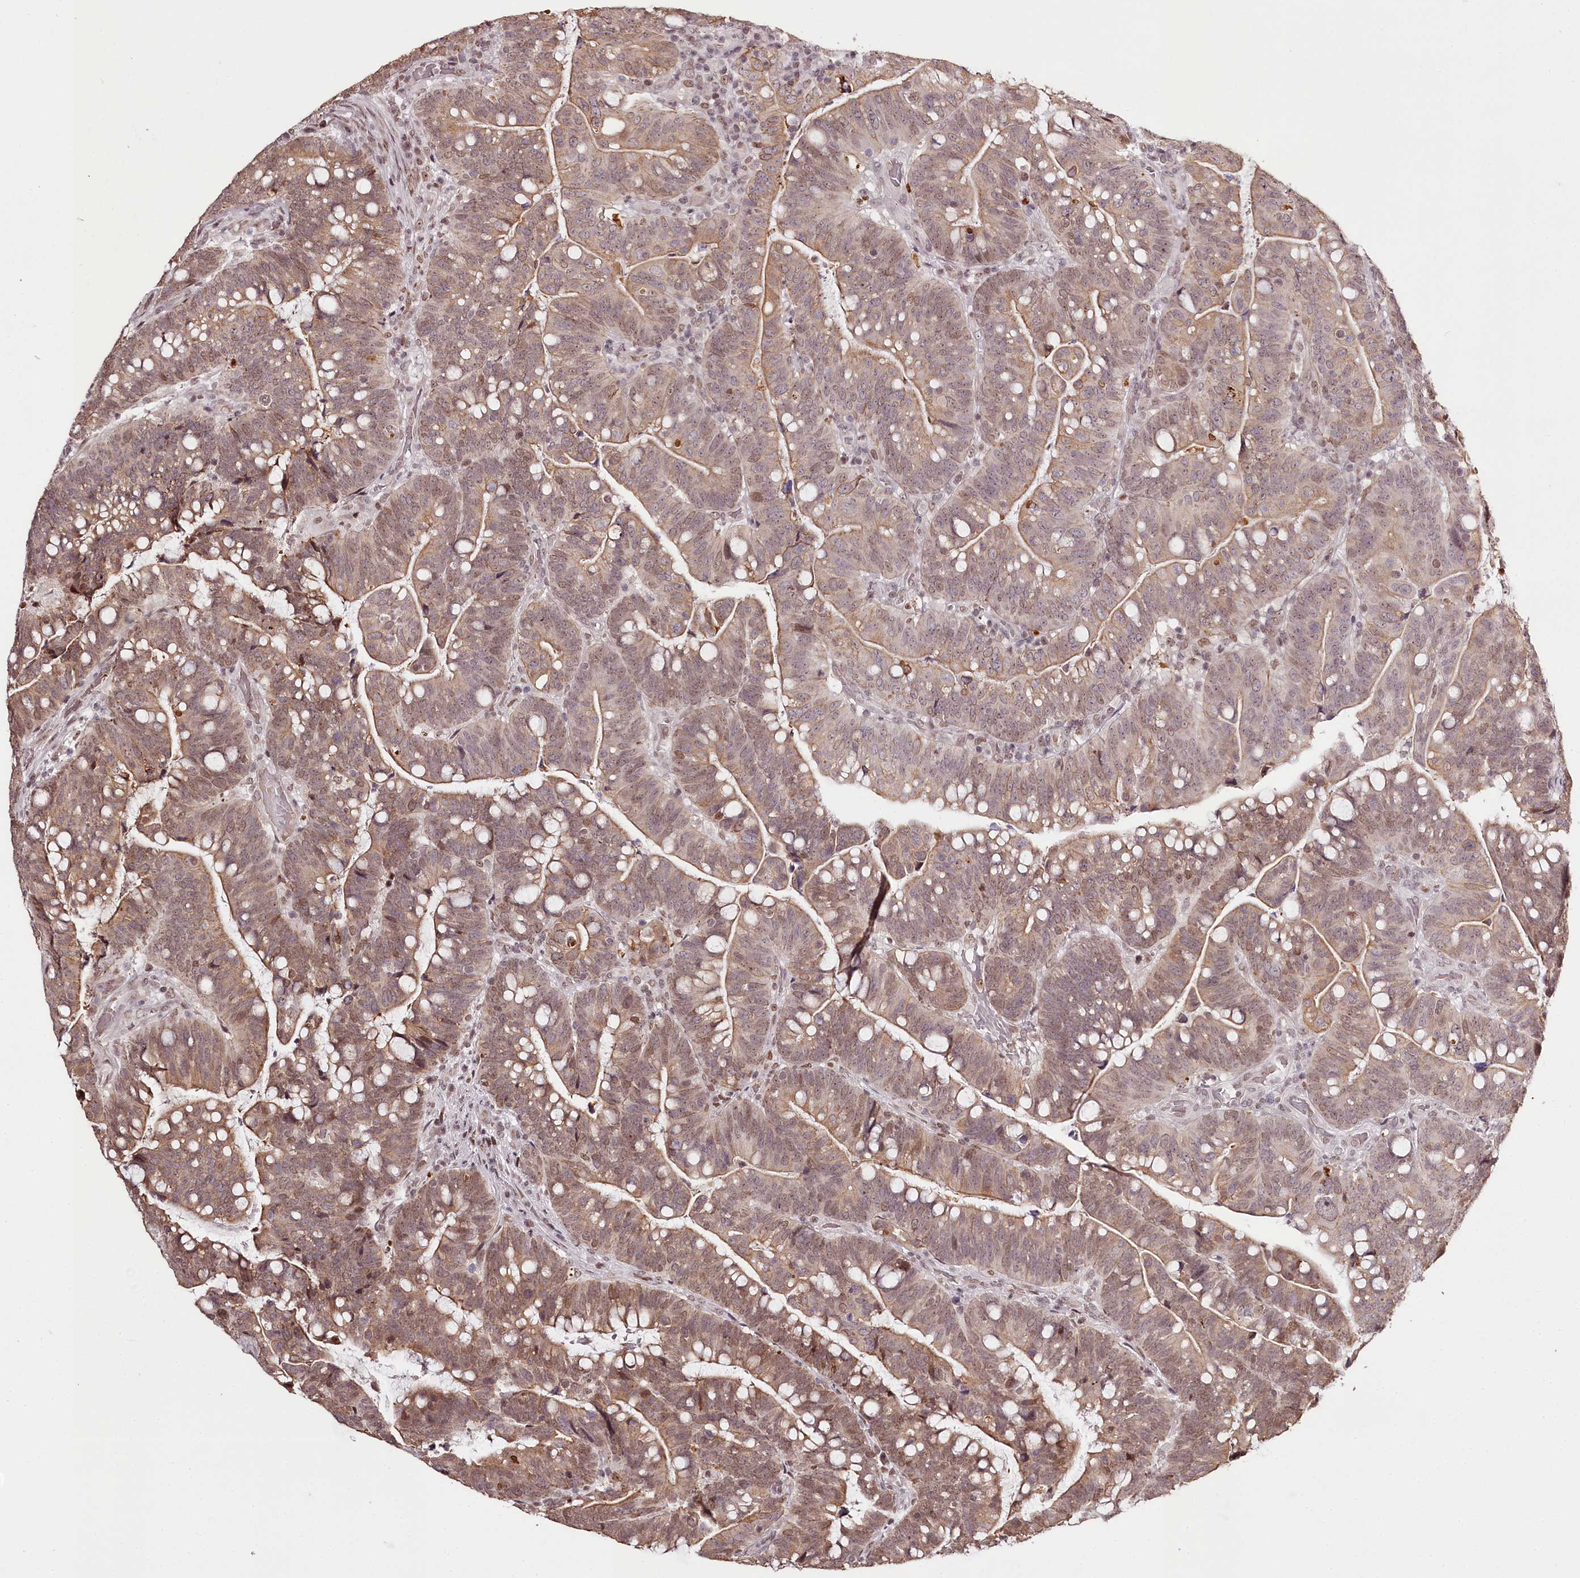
{"staining": {"intensity": "moderate", "quantity": "25%-75%", "location": "cytoplasmic/membranous,nuclear"}, "tissue": "colorectal cancer", "cell_type": "Tumor cells", "image_type": "cancer", "snomed": [{"axis": "morphology", "description": "Normal tissue, NOS"}, {"axis": "morphology", "description": "Adenocarcinoma, NOS"}, {"axis": "topography", "description": "Colon"}], "caption": "About 25%-75% of tumor cells in colorectal cancer show moderate cytoplasmic/membranous and nuclear protein positivity as visualized by brown immunohistochemical staining.", "gene": "THYN1", "patient": {"sex": "female", "age": 66}}